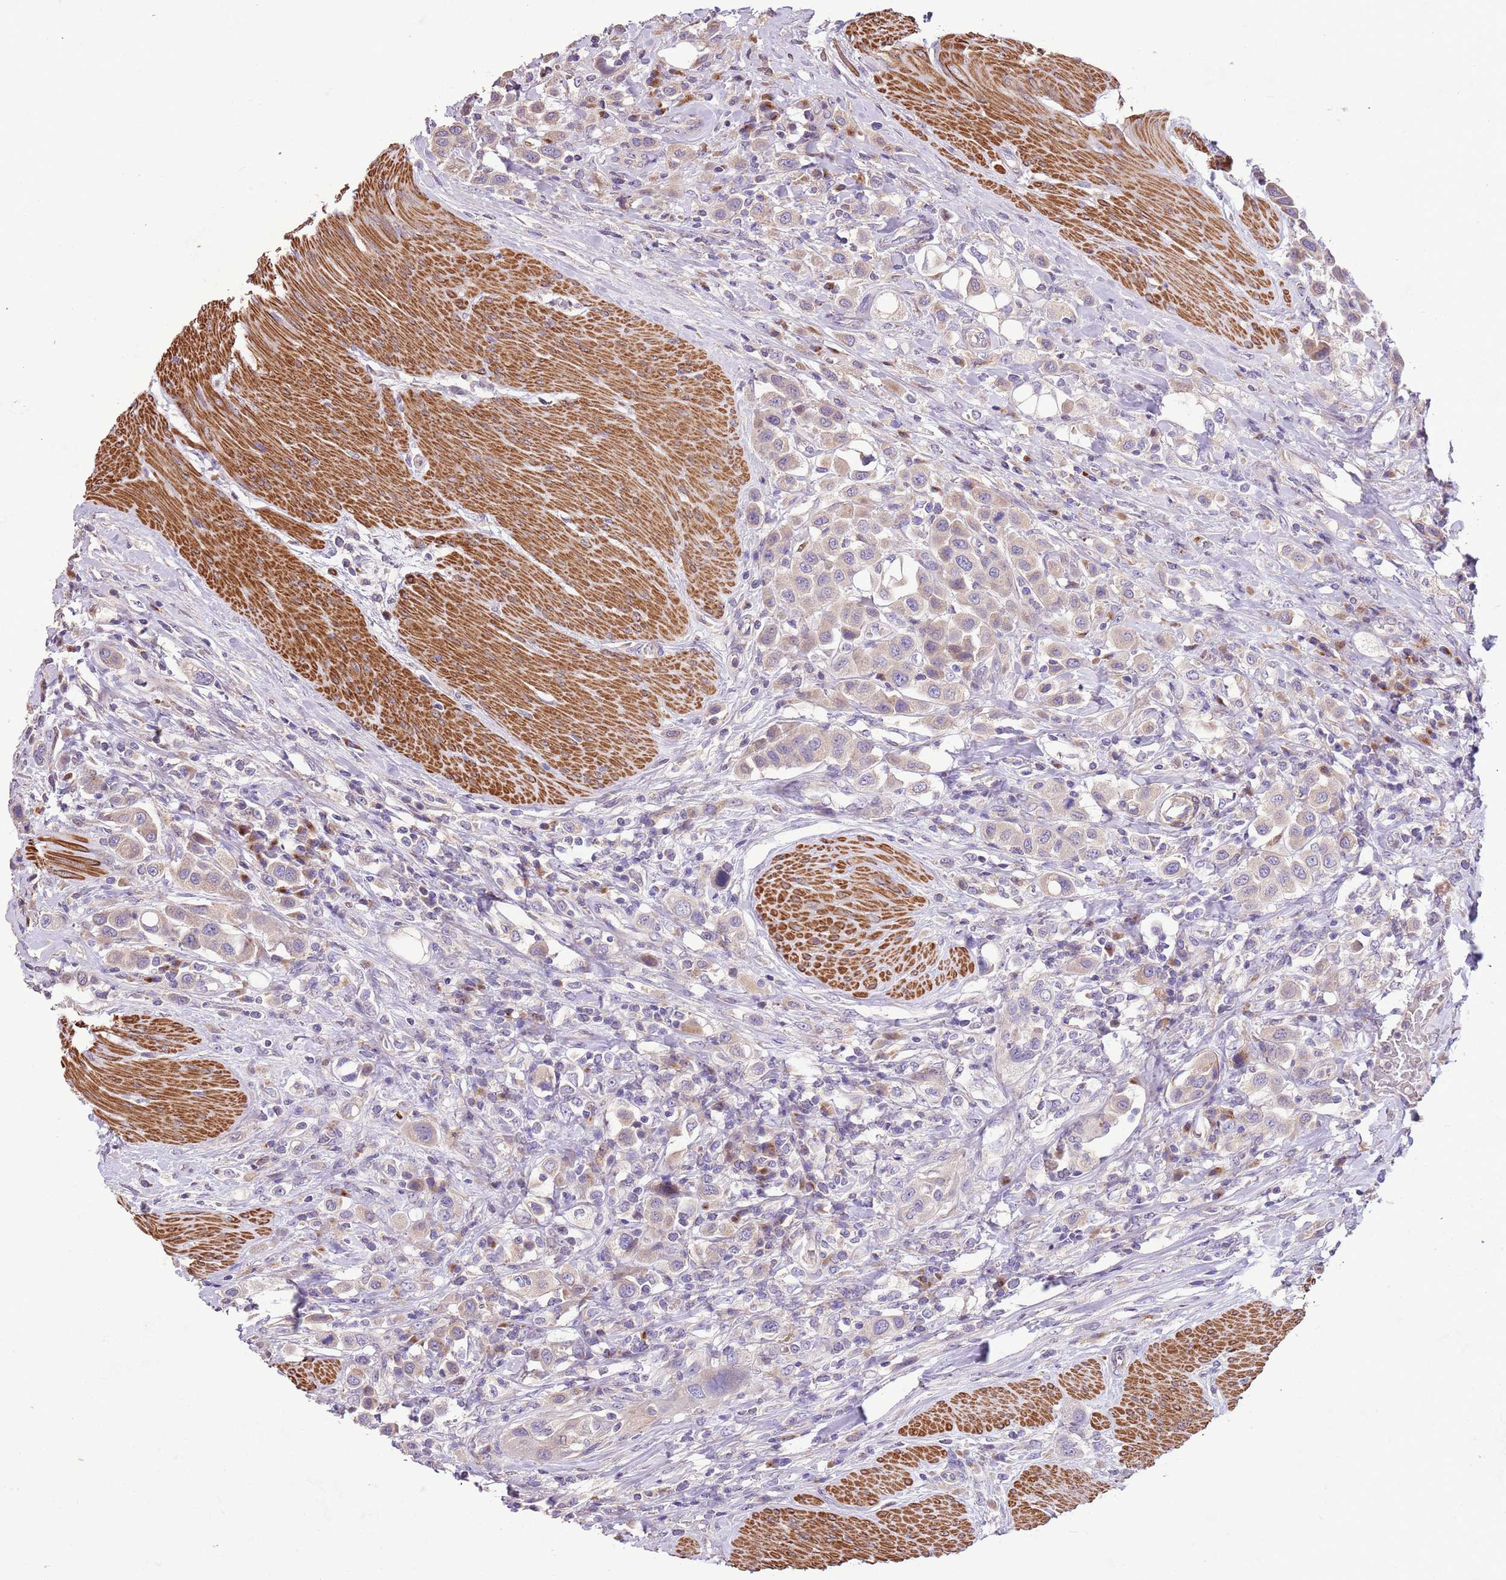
{"staining": {"intensity": "negative", "quantity": "none", "location": "none"}, "tissue": "urothelial cancer", "cell_type": "Tumor cells", "image_type": "cancer", "snomed": [{"axis": "morphology", "description": "Urothelial carcinoma, High grade"}, {"axis": "topography", "description": "Urinary bladder"}], "caption": "Immunohistochemistry (IHC) histopathology image of neoplastic tissue: human high-grade urothelial carcinoma stained with DAB (3,3'-diaminobenzidine) shows no significant protein expression in tumor cells. Brightfield microscopy of immunohistochemistry stained with DAB (3,3'-diaminobenzidine) (brown) and hematoxylin (blue), captured at high magnification.", "gene": "PIGA", "patient": {"sex": "male", "age": 50}}